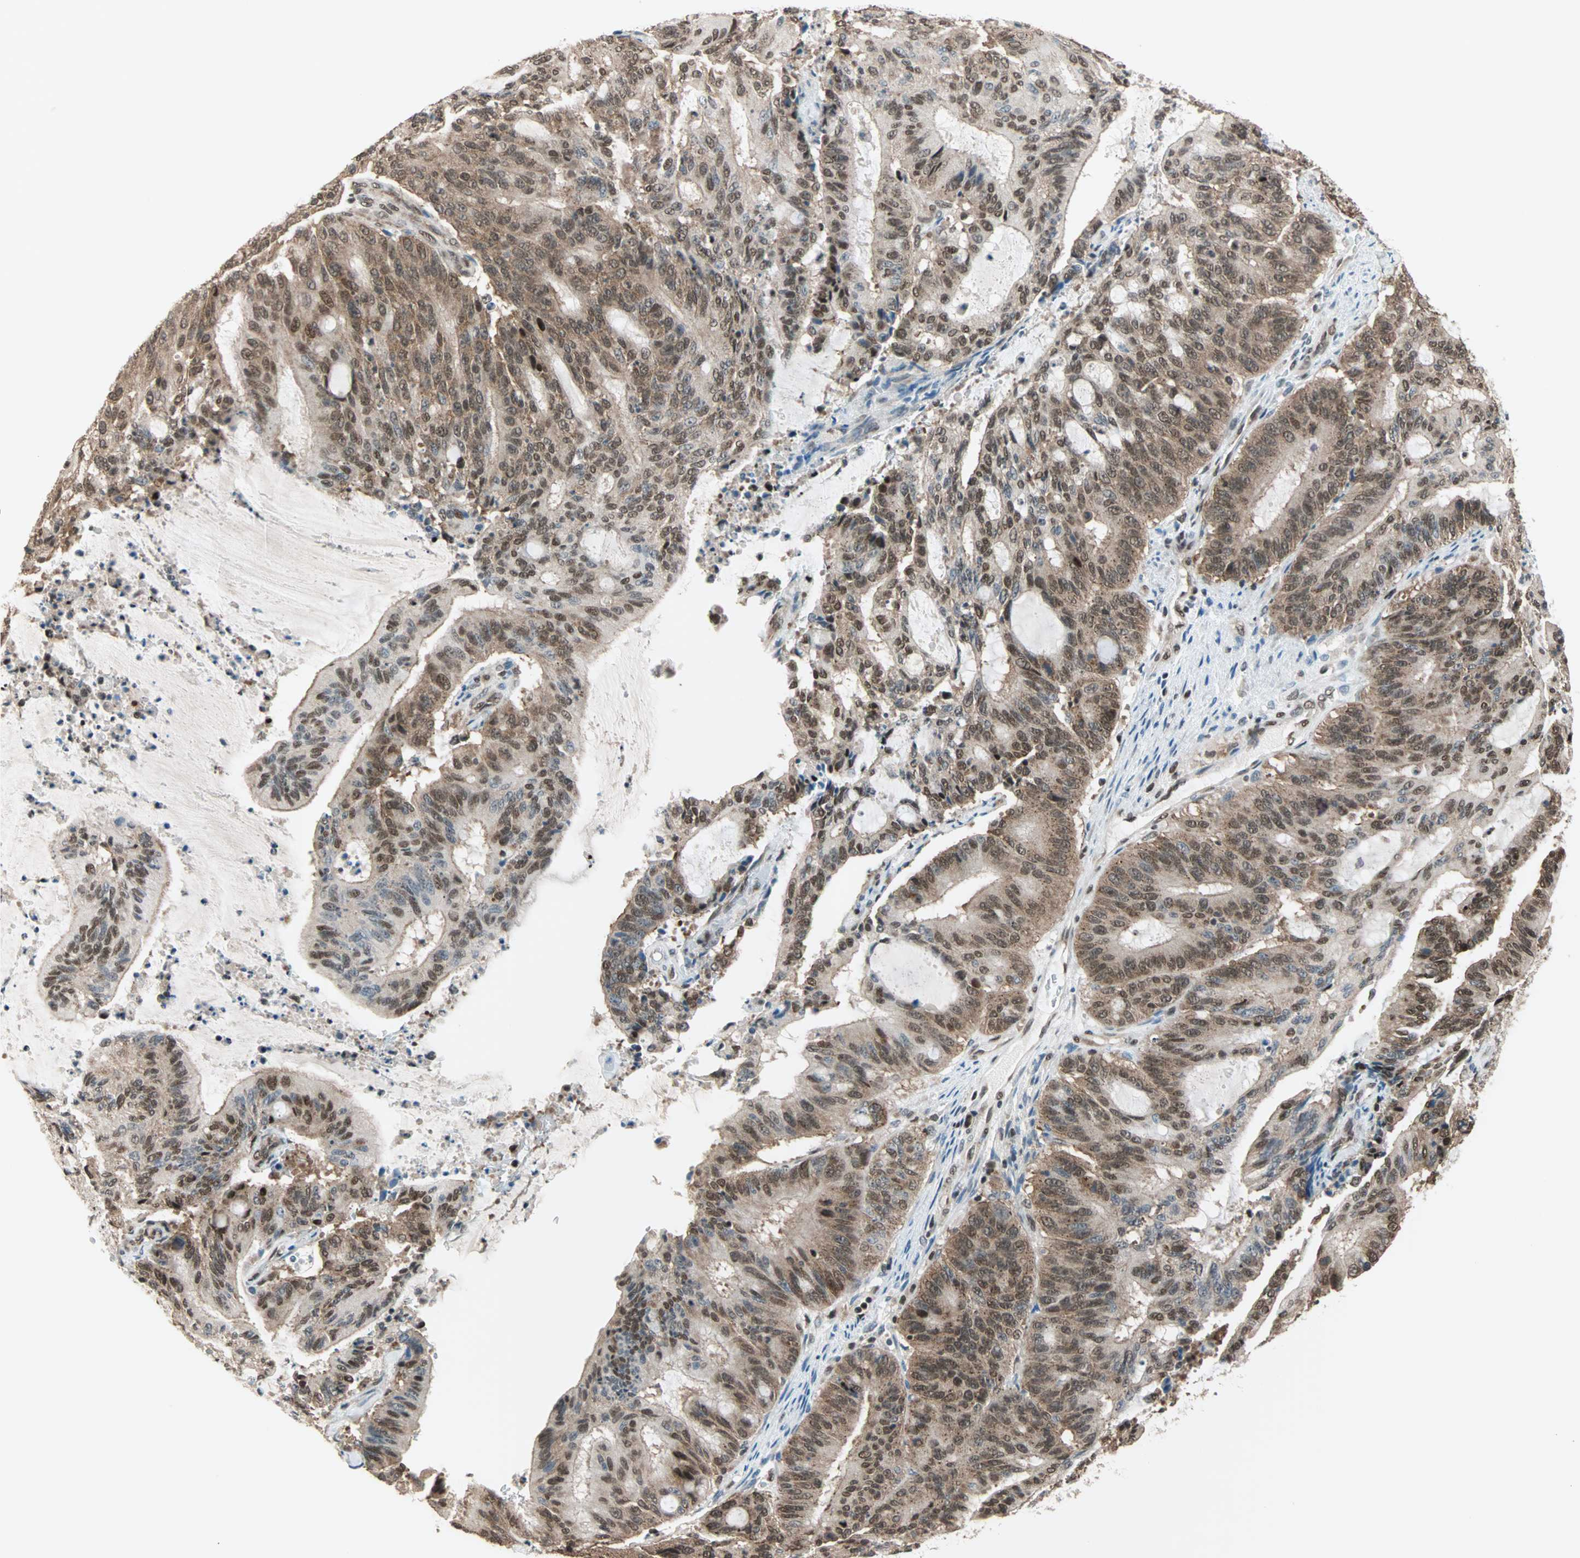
{"staining": {"intensity": "strong", "quantity": ">75%", "location": "cytoplasmic/membranous,nuclear"}, "tissue": "liver cancer", "cell_type": "Tumor cells", "image_type": "cancer", "snomed": [{"axis": "morphology", "description": "Cholangiocarcinoma"}, {"axis": "topography", "description": "Liver"}], "caption": "Protein staining of liver cholangiocarcinoma tissue displays strong cytoplasmic/membranous and nuclear positivity in about >75% of tumor cells.", "gene": "DAZAP1", "patient": {"sex": "female", "age": 73}}